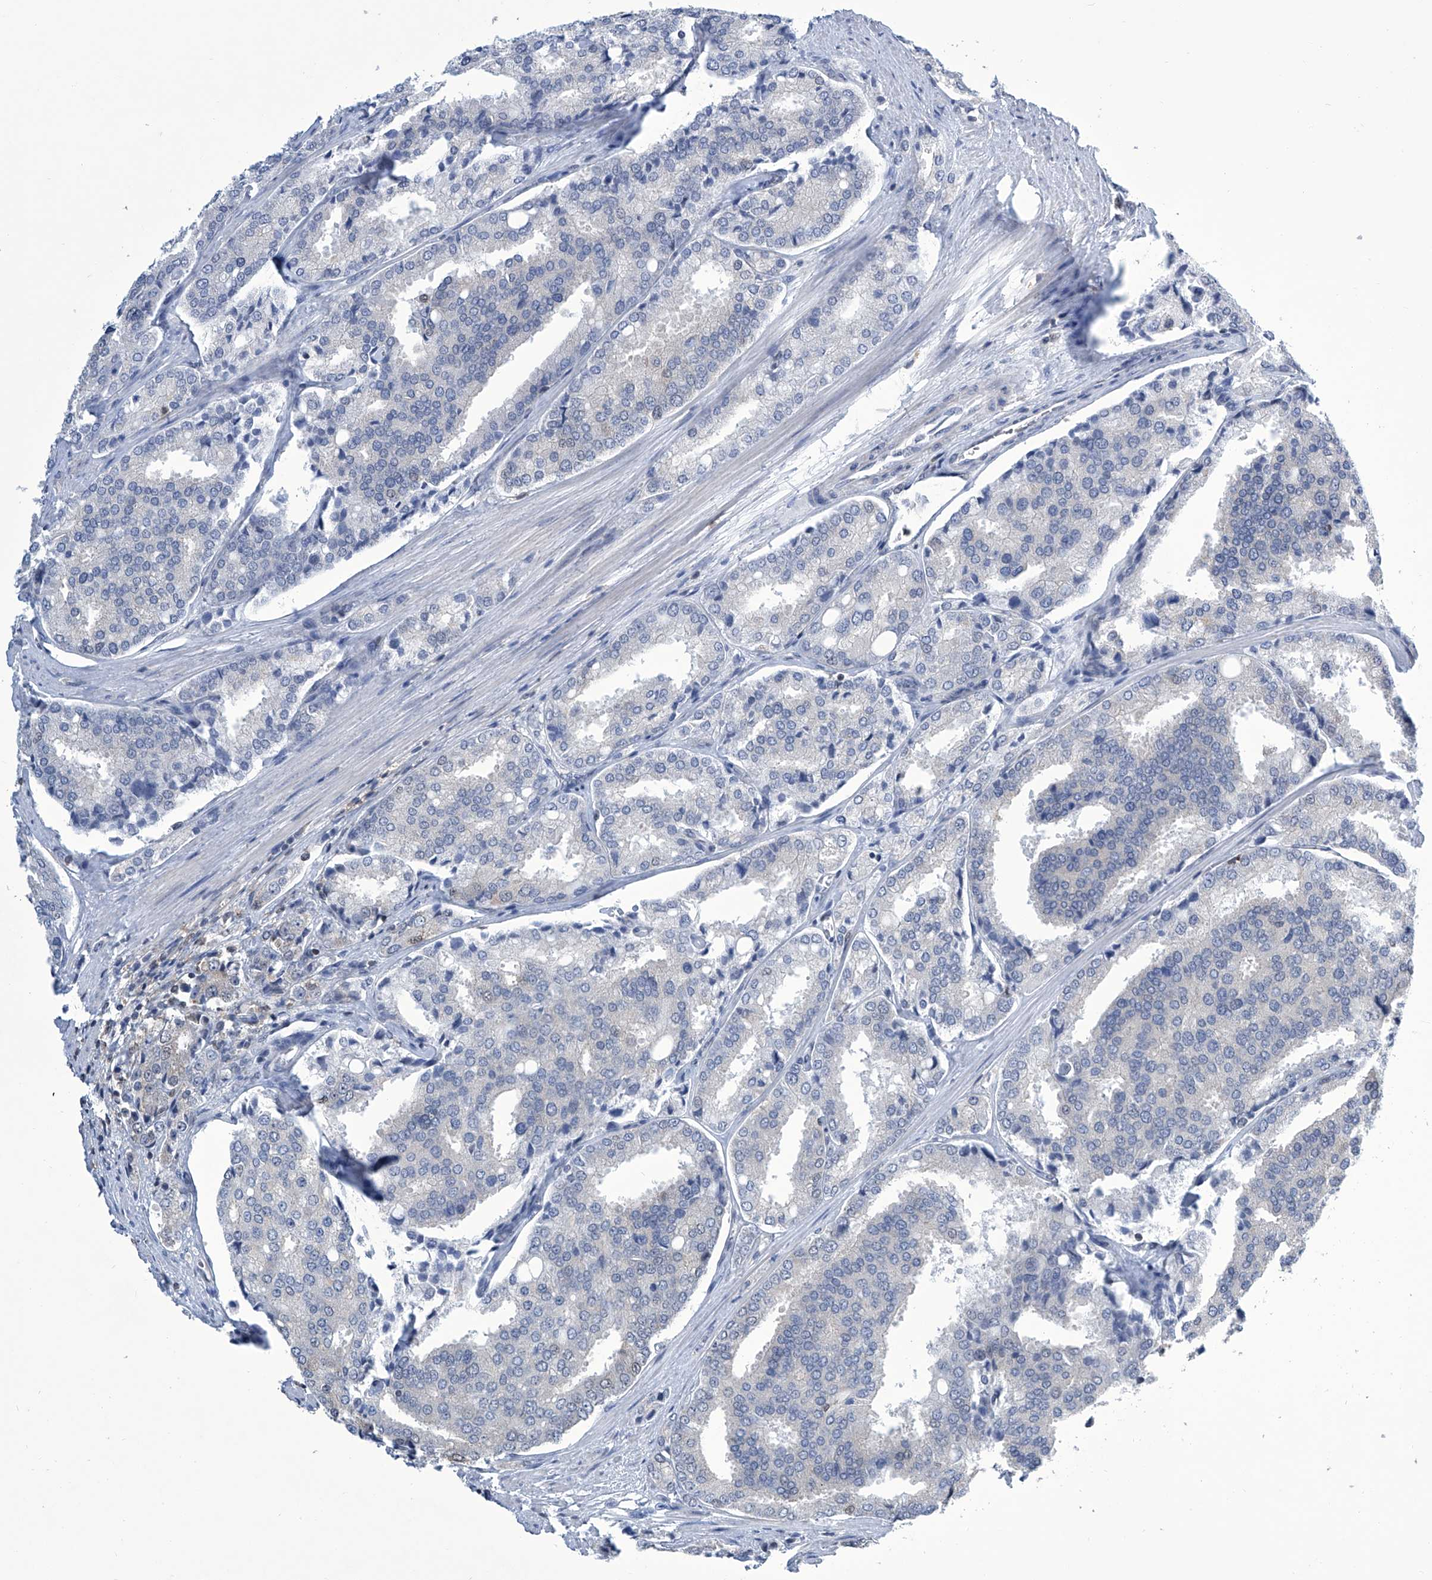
{"staining": {"intensity": "negative", "quantity": "none", "location": "none"}, "tissue": "prostate cancer", "cell_type": "Tumor cells", "image_type": "cancer", "snomed": [{"axis": "morphology", "description": "Adenocarcinoma, High grade"}, {"axis": "topography", "description": "Prostate"}], "caption": "The immunohistochemistry (IHC) image has no significant staining in tumor cells of prostate cancer tissue.", "gene": "SREBF2", "patient": {"sex": "male", "age": 50}}